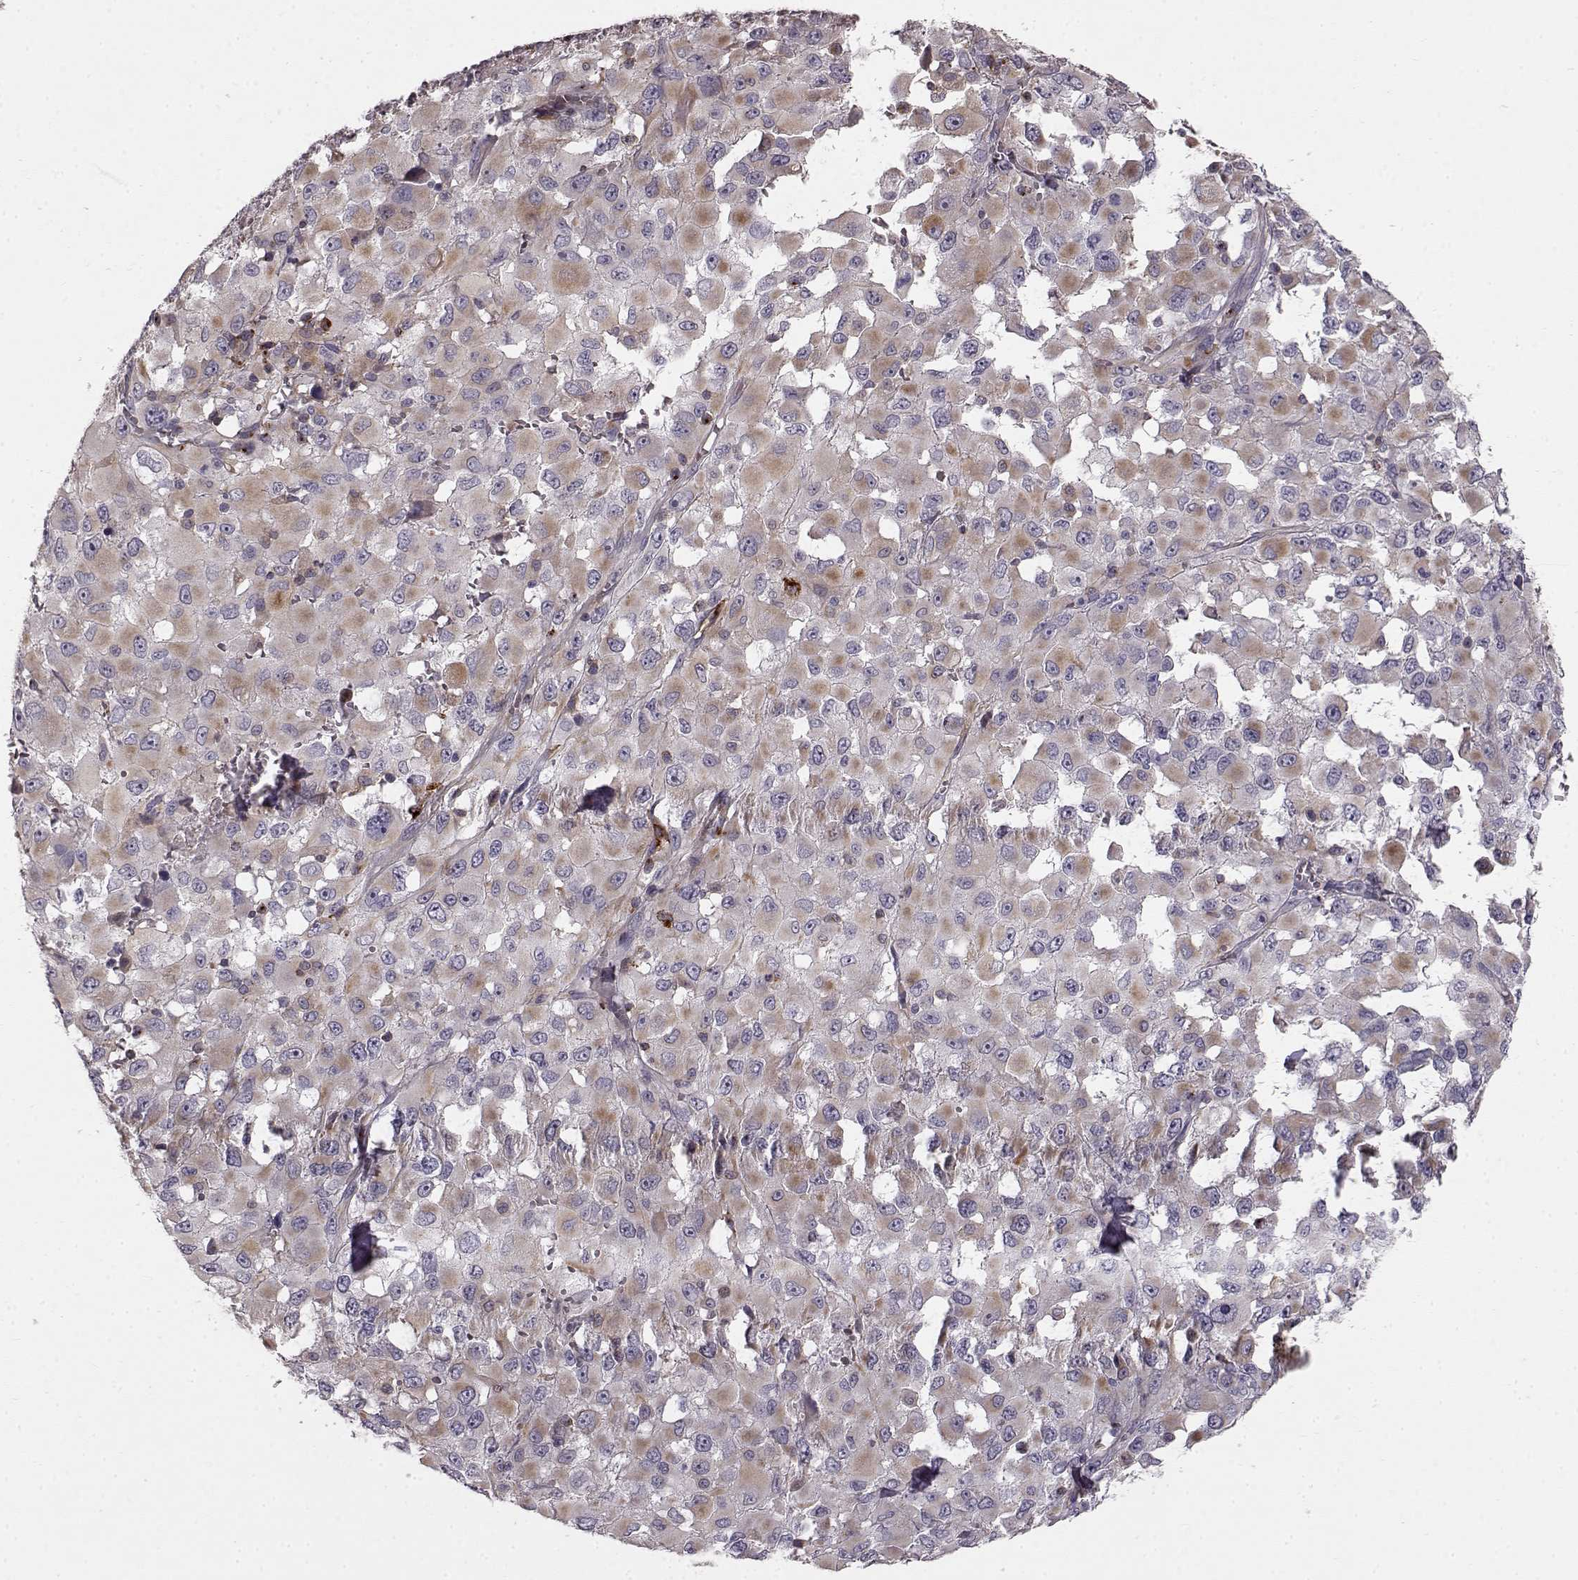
{"staining": {"intensity": "weak", "quantity": "25%-75%", "location": "cytoplasmic/membranous"}, "tissue": "melanoma", "cell_type": "Tumor cells", "image_type": "cancer", "snomed": [{"axis": "morphology", "description": "Malignant melanoma, Metastatic site"}, {"axis": "topography", "description": "Lymph node"}], "caption": "Immunohistochemistry (DAB) staining of melanoma exhibits weak cytoplasmic/membranous protein positivity in about 25%-75% of tumor cells. (DAB IHC, brown staining for protein, blue staining for nuclei).", "gene": "CCNF", "patient": {"sex": "male", "age": 50}}